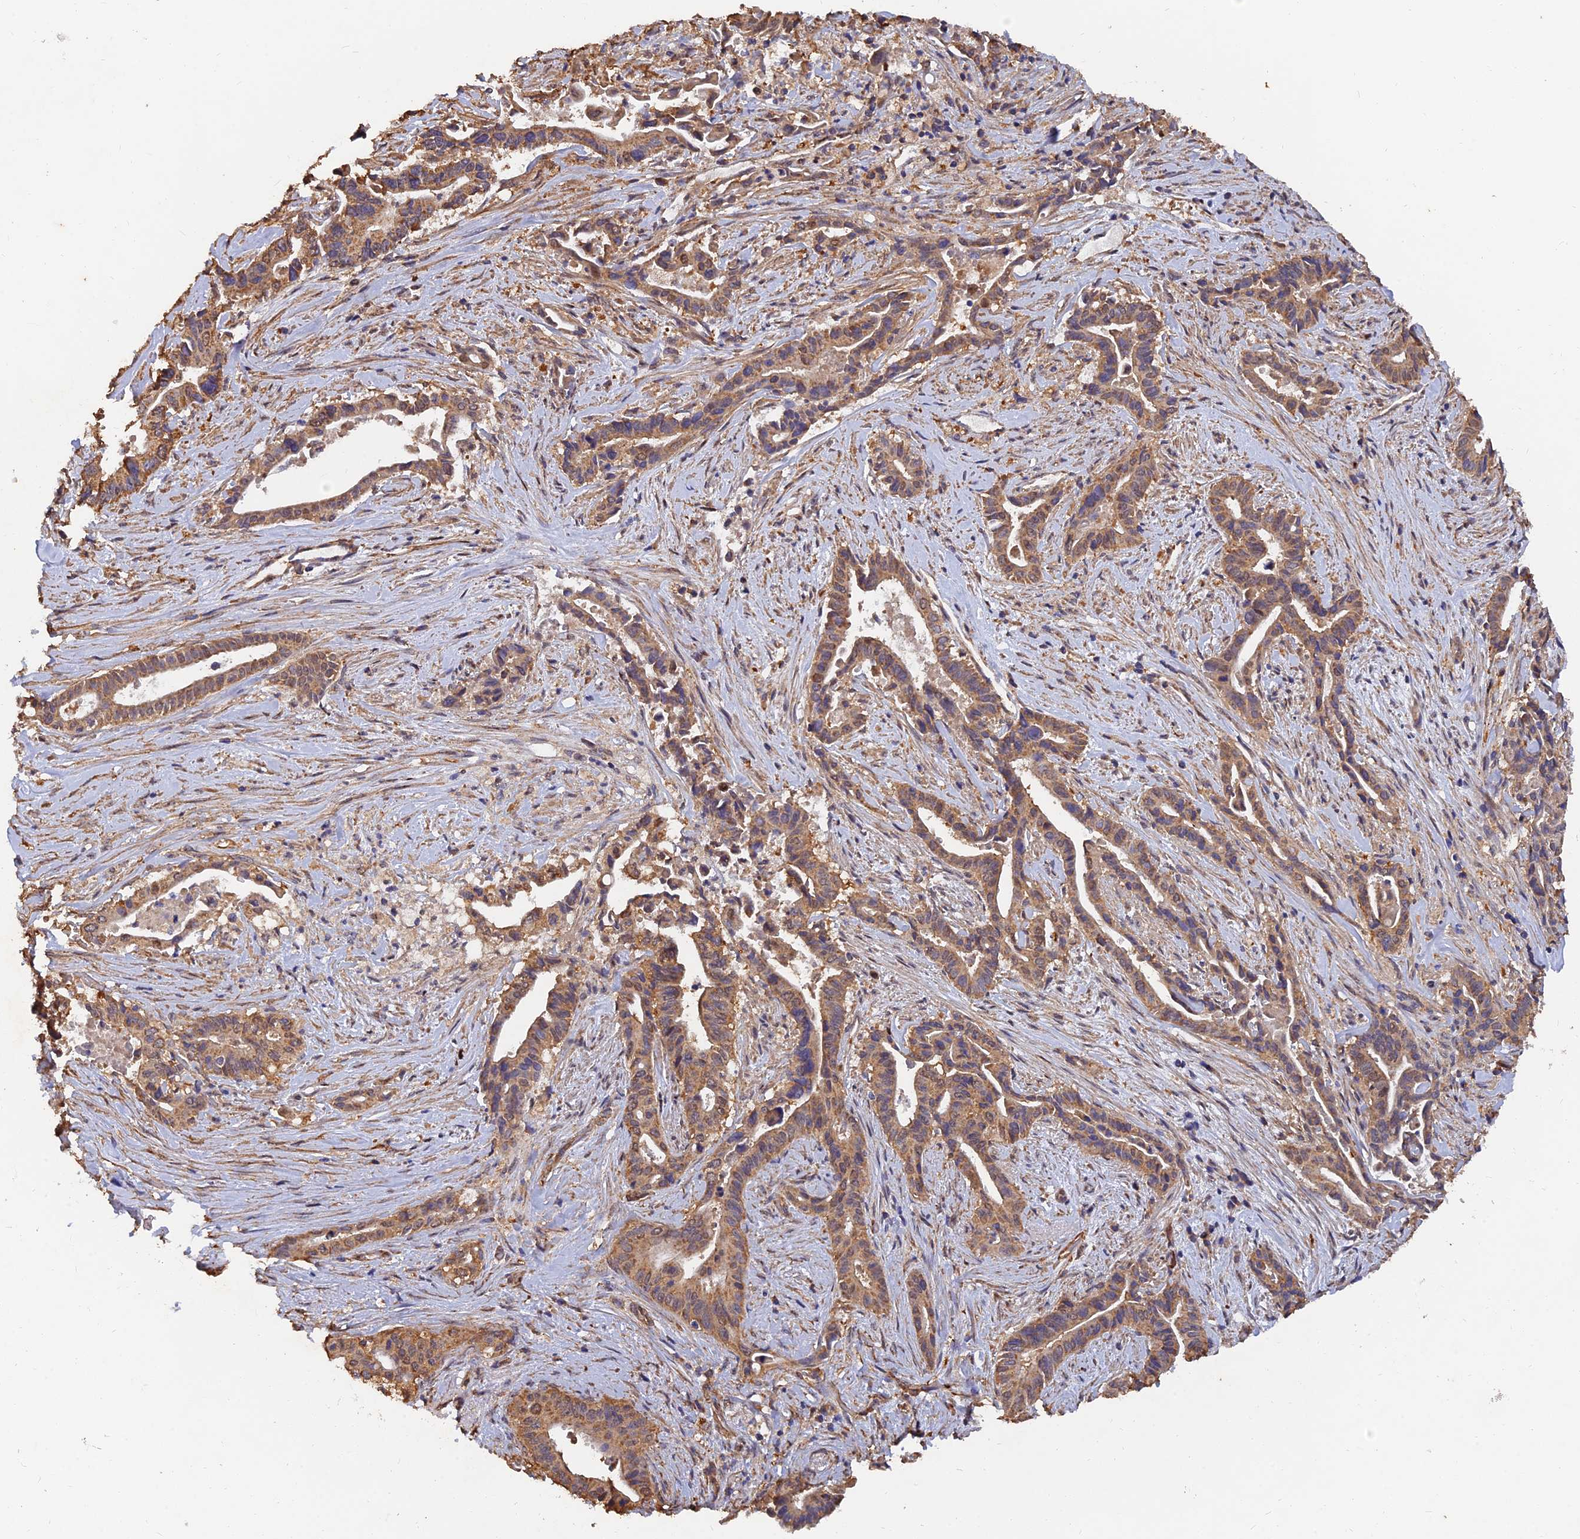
{"staining": {"intensity": "moderate", "quantity": ">75%", "location": "cytoplasmic/membranous"}, "tissue": "pancreatic cancer", "cell_type": "Tumor cells", "image_type": "cancer", "snomed": [{"axis": "morphology", "description": "Adenocarcinoma, NOS"}, {"axis": "topography", "description": "Pancreas"}], "caption": "Brown immunohistochemical staining in adenocarcinoma (pancreatic) displays moderate cytoplasmic/membranous expression in approximately >75% of tumor cells.", "gene": "SLC38A11", "patient": {"sex": "female", "age": 77}}